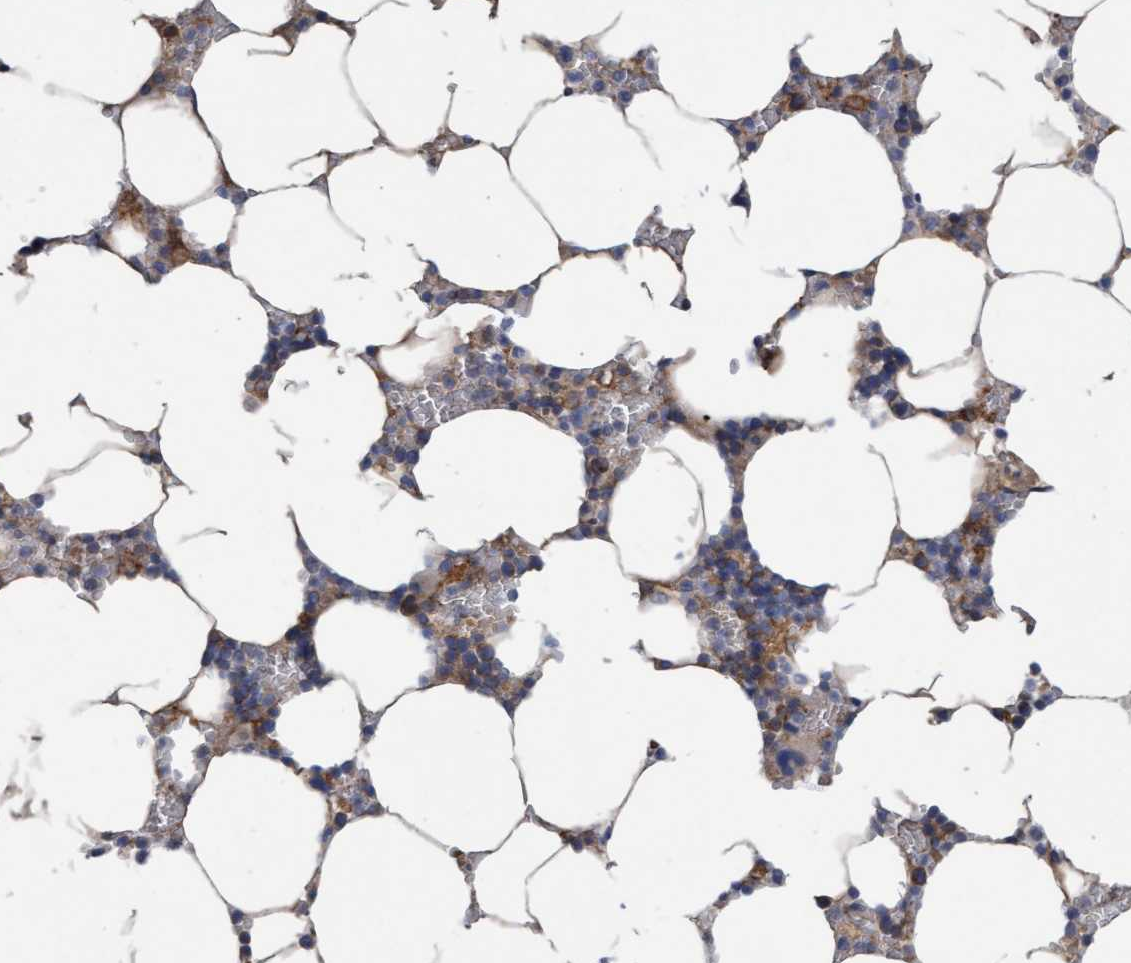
{"staining": {"intensity": "moderate", "quantity": "25%-75%", "location": "cytoplasmic/membranous"}, "tissue": "bone marrow", "cell_type": "Hematopoietic cells", "image_type": "normal", "snomed": [{"axis": "morphology", "description": "Normal tissue, NOS"}, {"axis": "topography", "description": "Bone marrow"}], "caption": "Protein expression analysis of benign bone marrow displays moderate cytoplasmic/membranous staining in approximately 25%-75% of hematopoietic cells.", "gene": "DDHD2", "patient": {"sex": "male", "age": 70}}